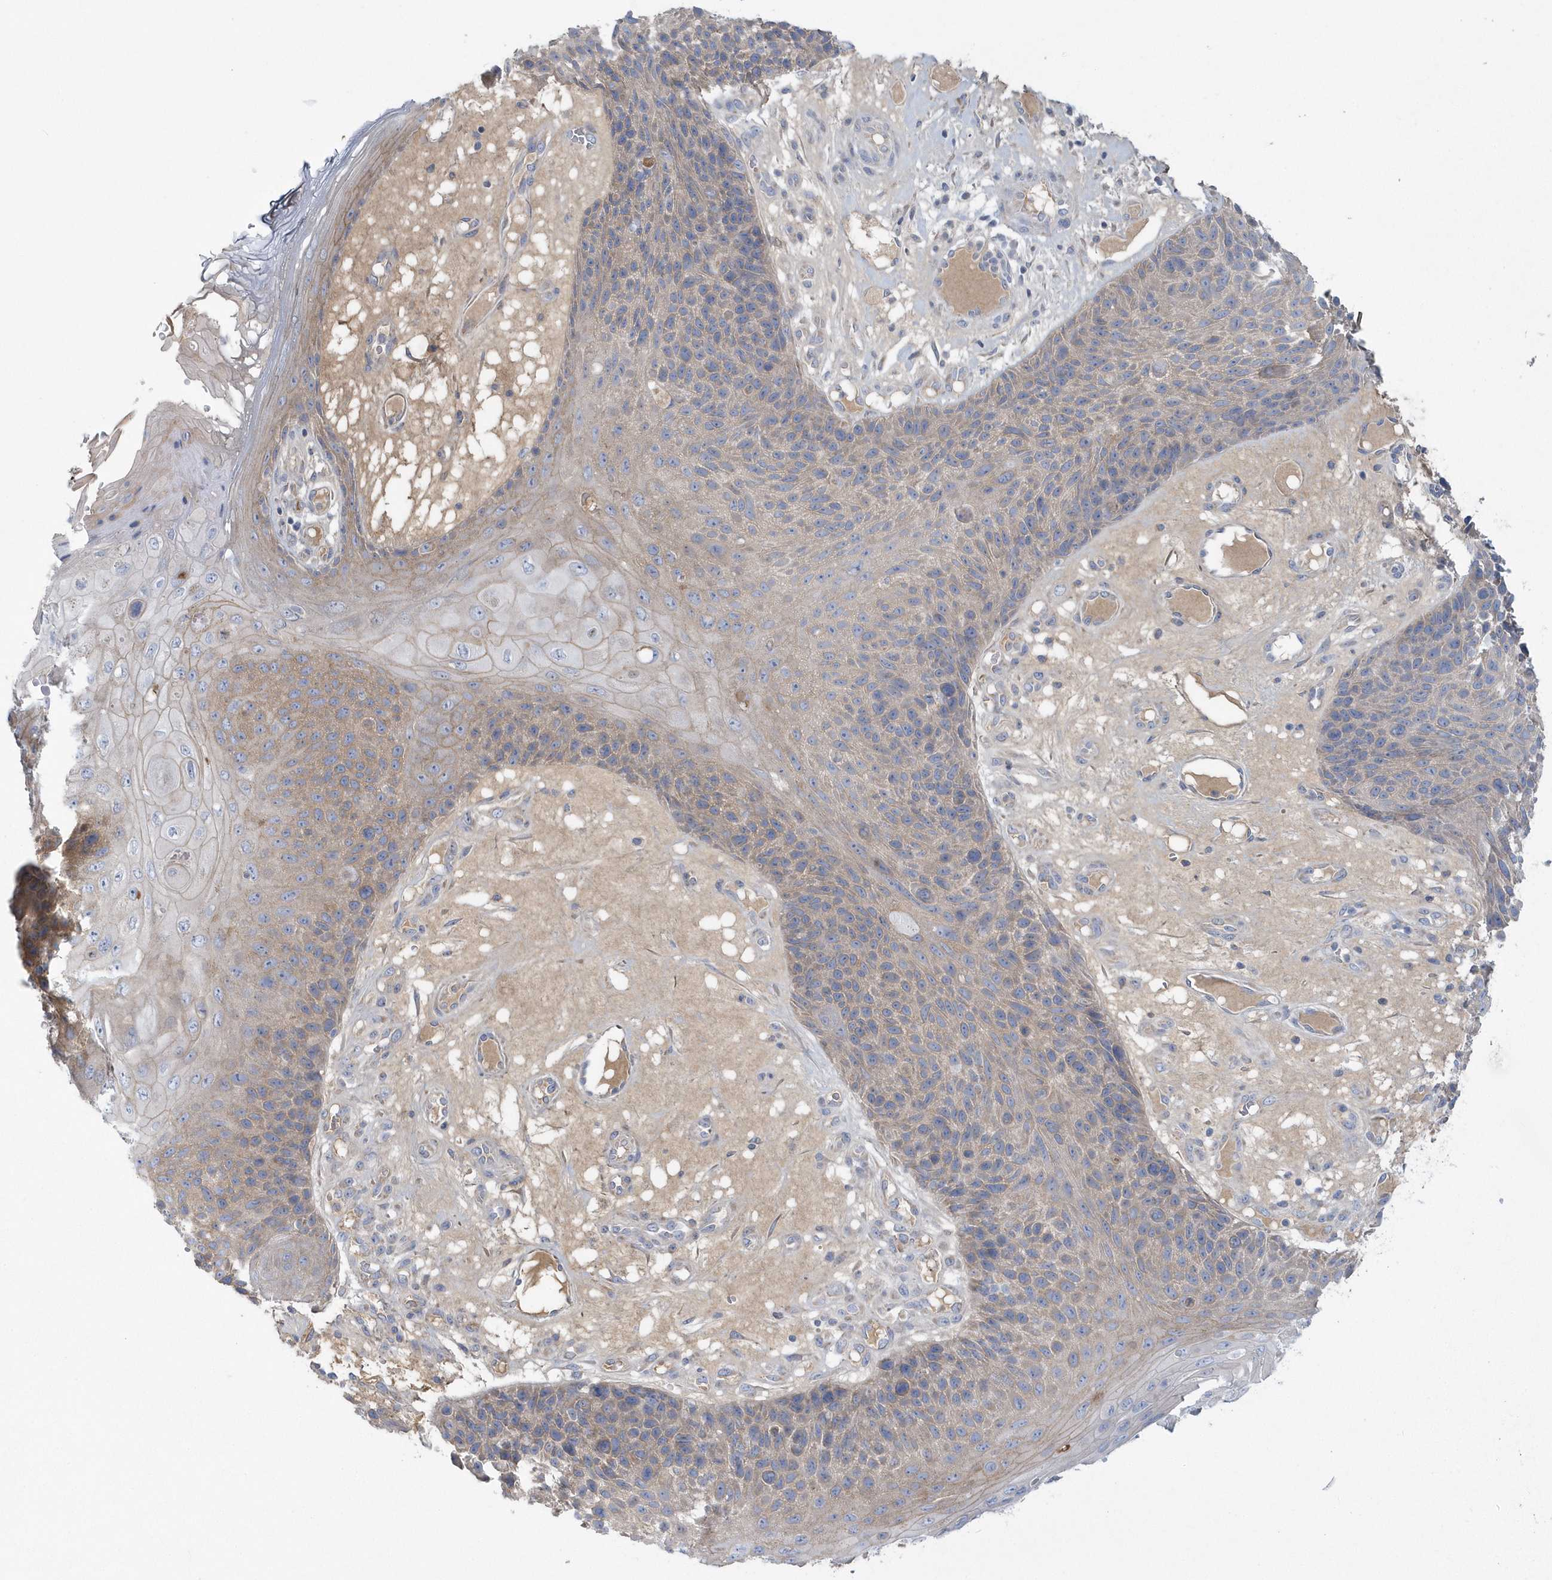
{"staining": {"intensity": "weak", "quantity": "25%-75%", "location": "cytoplasmic/membranous"}, "tissue": "skin cancer", "cell_type": "Tumor cells", "image_type": "cancer", "snomed": [{"axis": "morphology", "description": "Squamous cell carcinoma, NOS"}, {"axis": "topography", "description": "Skin"}], "caption": "High-magnification brightfield microscopy of squamous cell carcinoma (skin) stained with DAB (3,3'-diaminobenzidine) (brown) and counterstained with hematoxylin (blue). tumor cells exhibit weak cytoplasmic/membranous positivity is present in about25%-75% of cells.", "gene": "SPATA18", "patient": {"sex": "female", "age": 88}}